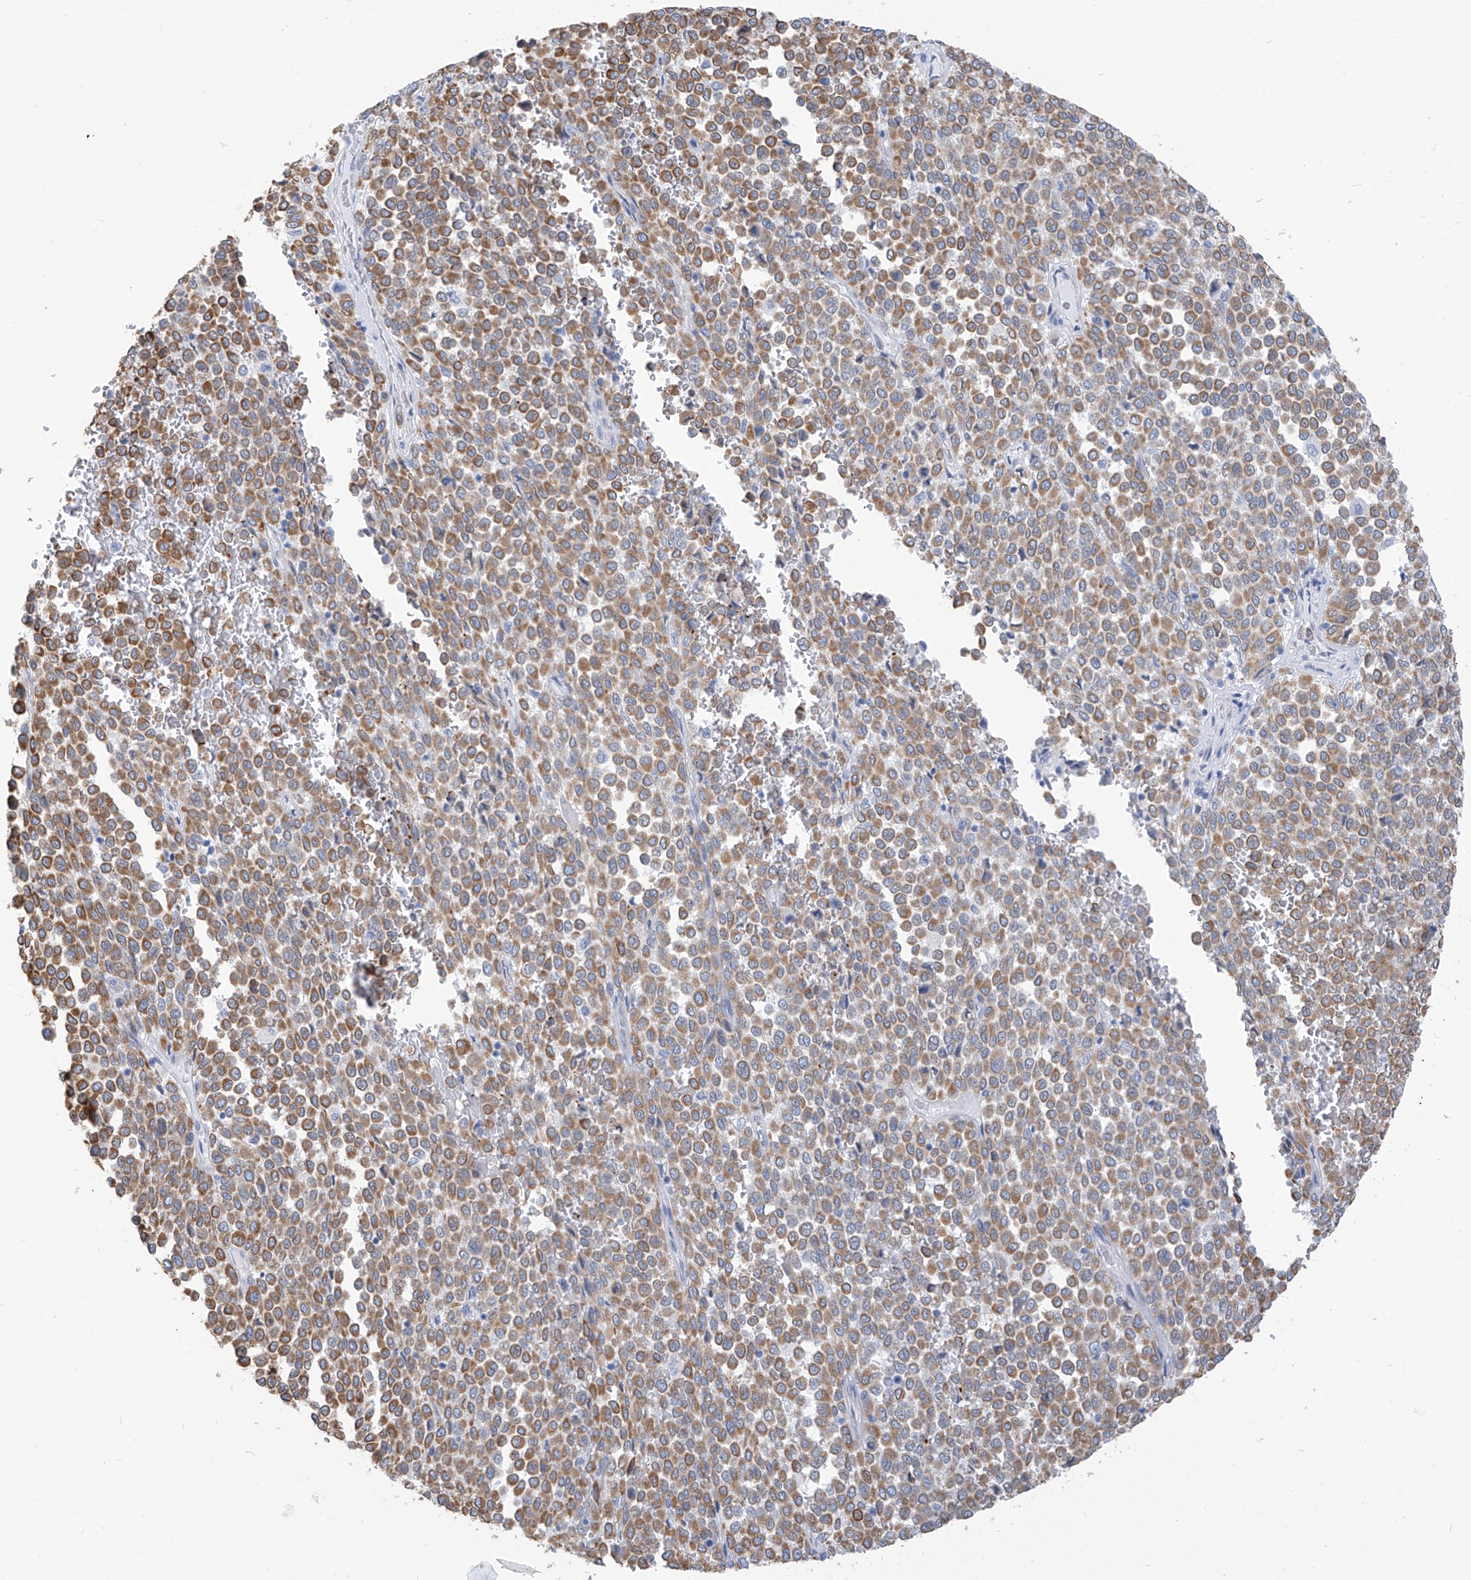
{"staining": {"intensity": "moderate", "quantity": ">75%", "location": "cytoplasmic/membranous"}, "tissue": "melanoma", "cell_type": "Tumor cells", "image_type": "cancer", "snomed": [{"axis": "morphology", "description": "Malignant melanoma, Metastatic site"}, {"axis": "topography", "description": "Pancreas"}], "caption": "Human melanoma stained with a brown dye displays moderate cytoplasmic/membranous positive expression in about >75% of tumor cells.", "gene": "RCN2", "patient": {"sex": "female", "age": 30}}